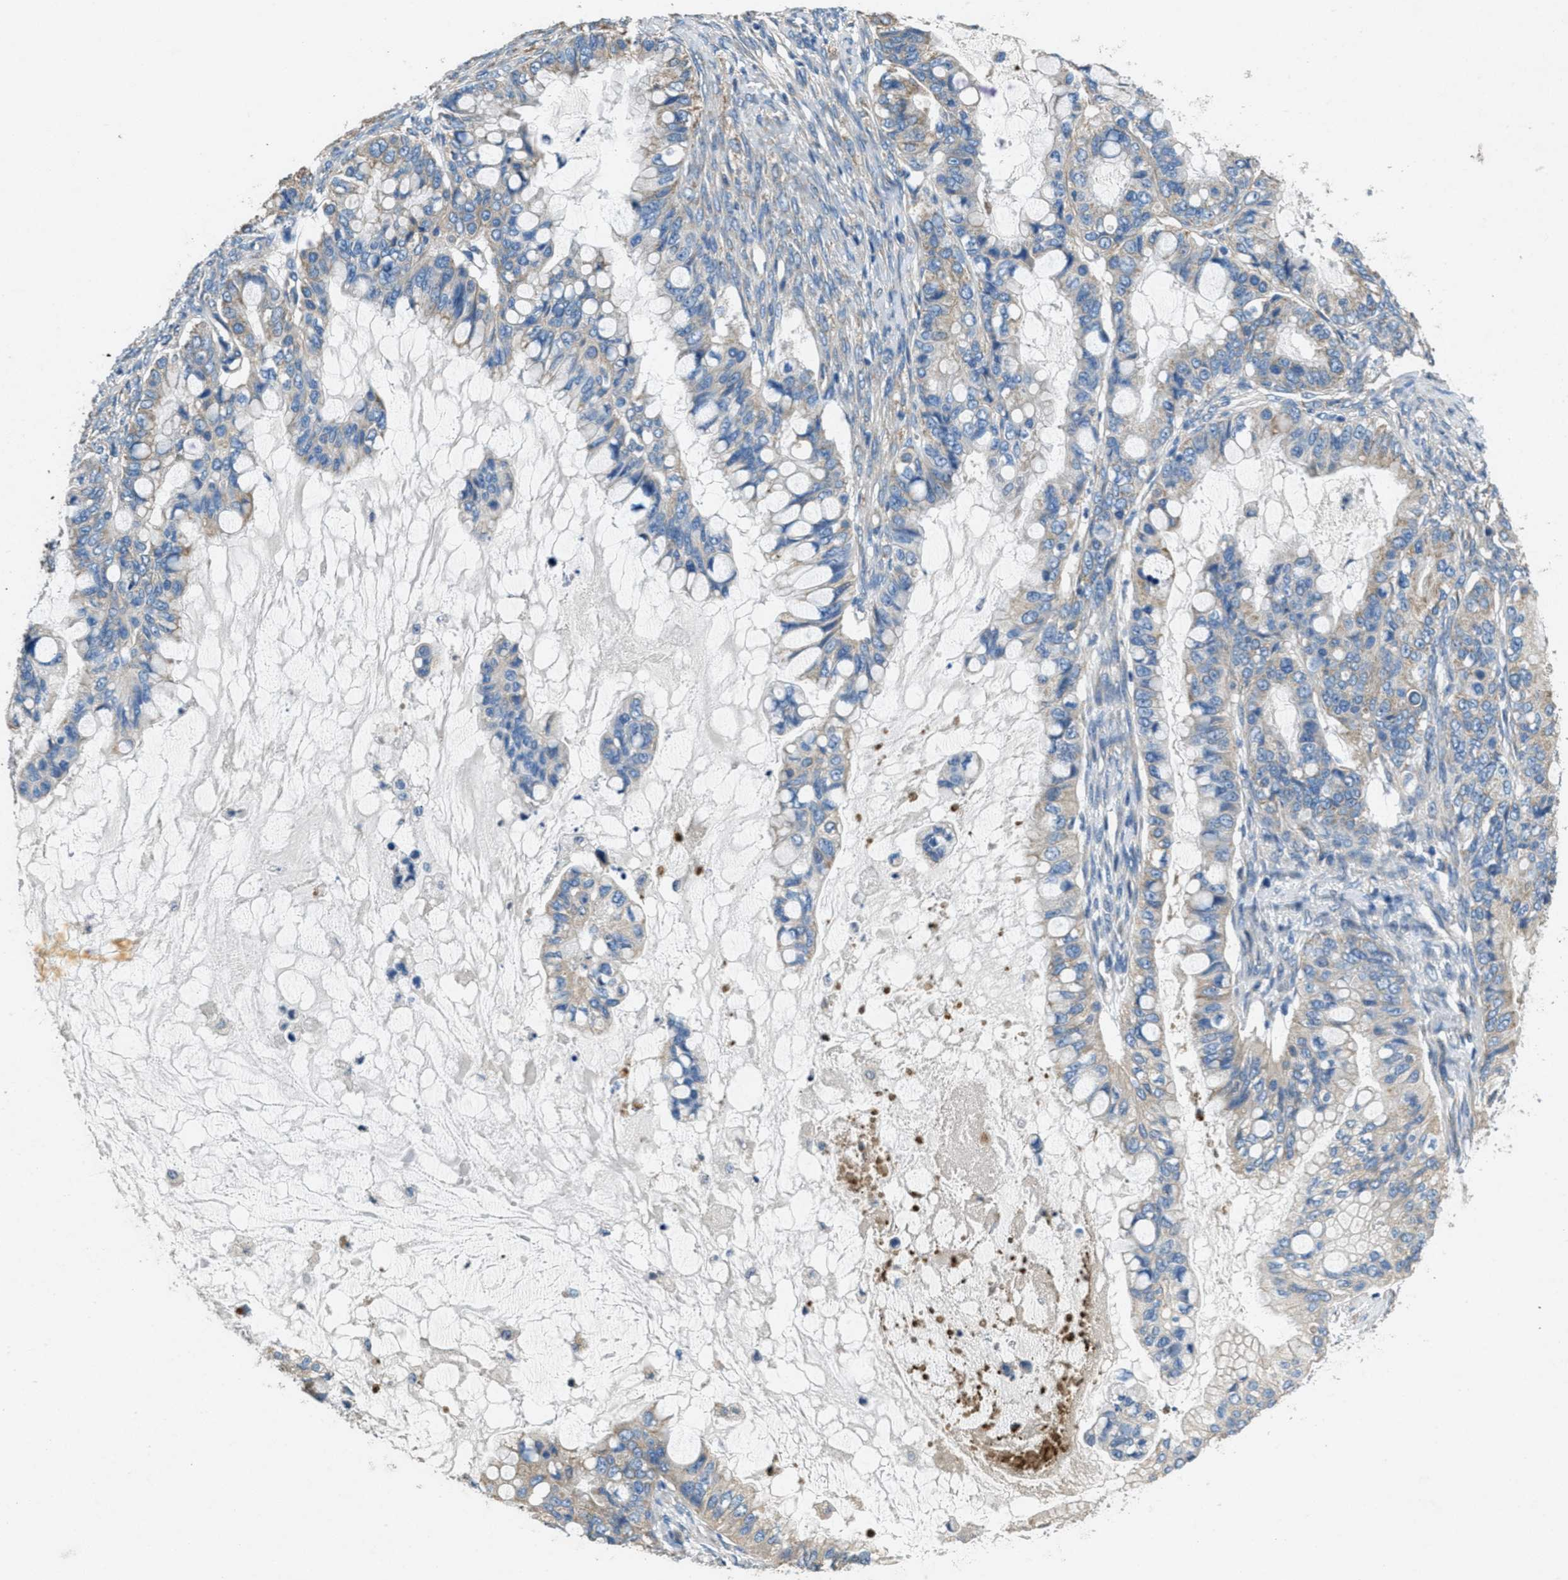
{"staining": {"intensity": "weak", "quantity": "<25%", "location": "cytoplasmic/membranous"}, "tissue": "ovarian cancer", "cell_type": "Tumor cells", "image_type": "cancer", "snomed": [{"axis": "morphology", "description": "Cystadenocarcinoma, mucinous, NOS"}, {"axis": "topography", "description": "Ovary"}], "caption": "There is no significant staining in tumor cells of ovarian cancer.", "gene": "TOMM70", "patient": {"sex": "female", "age": 80}}